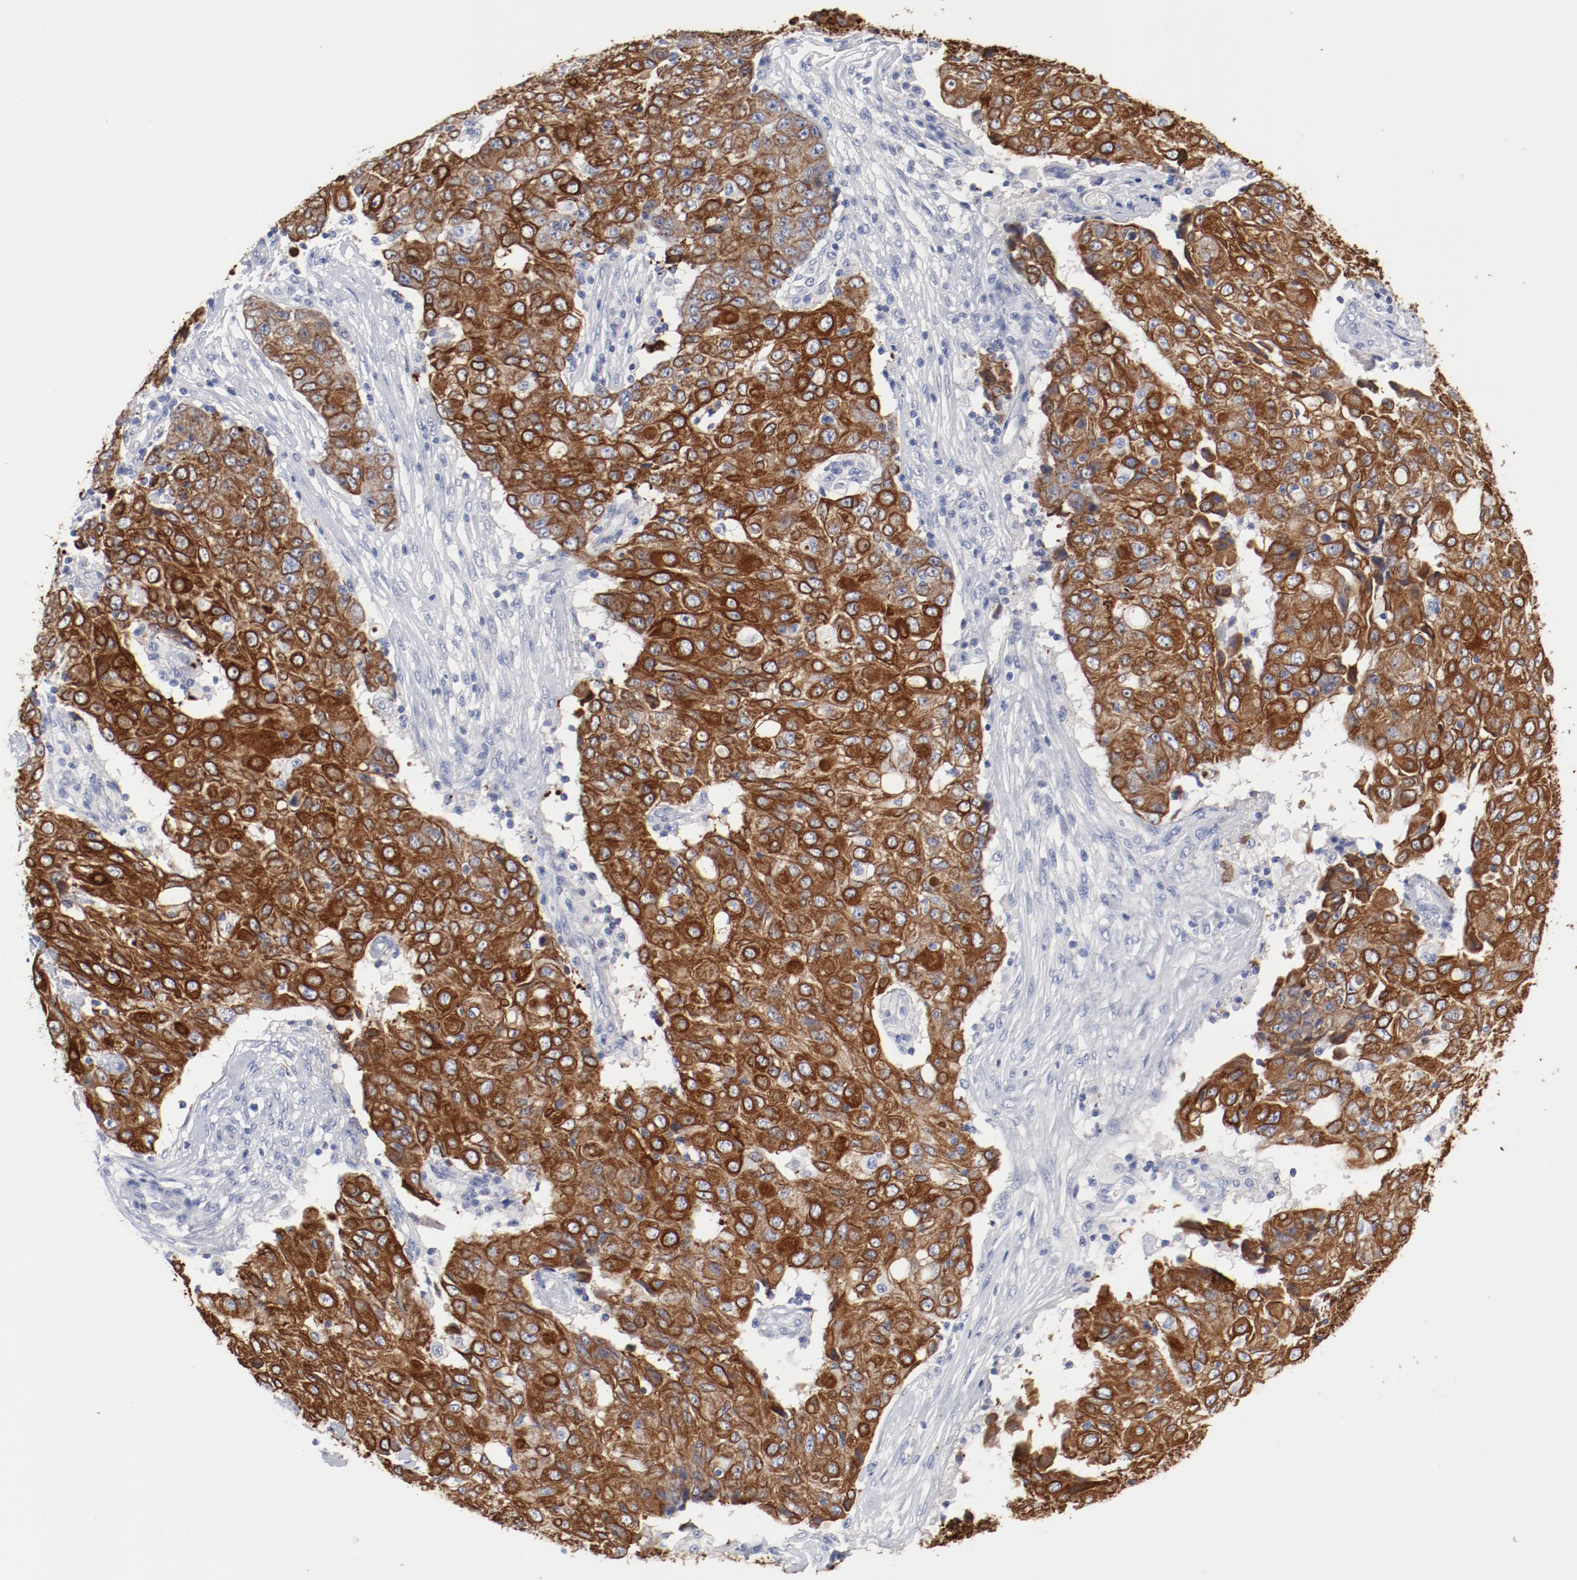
{"staining": {"intensity": "strong", "quantity": ">75%", "location": "cytoplasmic/membranous"}, "tissue": "ovarian cancer", "cell_type": "Tumor cells", "image_type": "cancer", "snomed": [{"axis": "morphology", "description": "Carcinoma, endometroid"}, {"axis": "topography", "description": "Ovary"}], "caption": "Strong cytoplasmic/membranous protein expression is appreciated in approximately >75% of tumor cells in ovarian cancer (endometroid carcinoma). (DAB IHC, brown staining for protein, blue staining for nuclei).", "gene": "TSPAN6", "patient": {"sex": "female", "age": 42}}